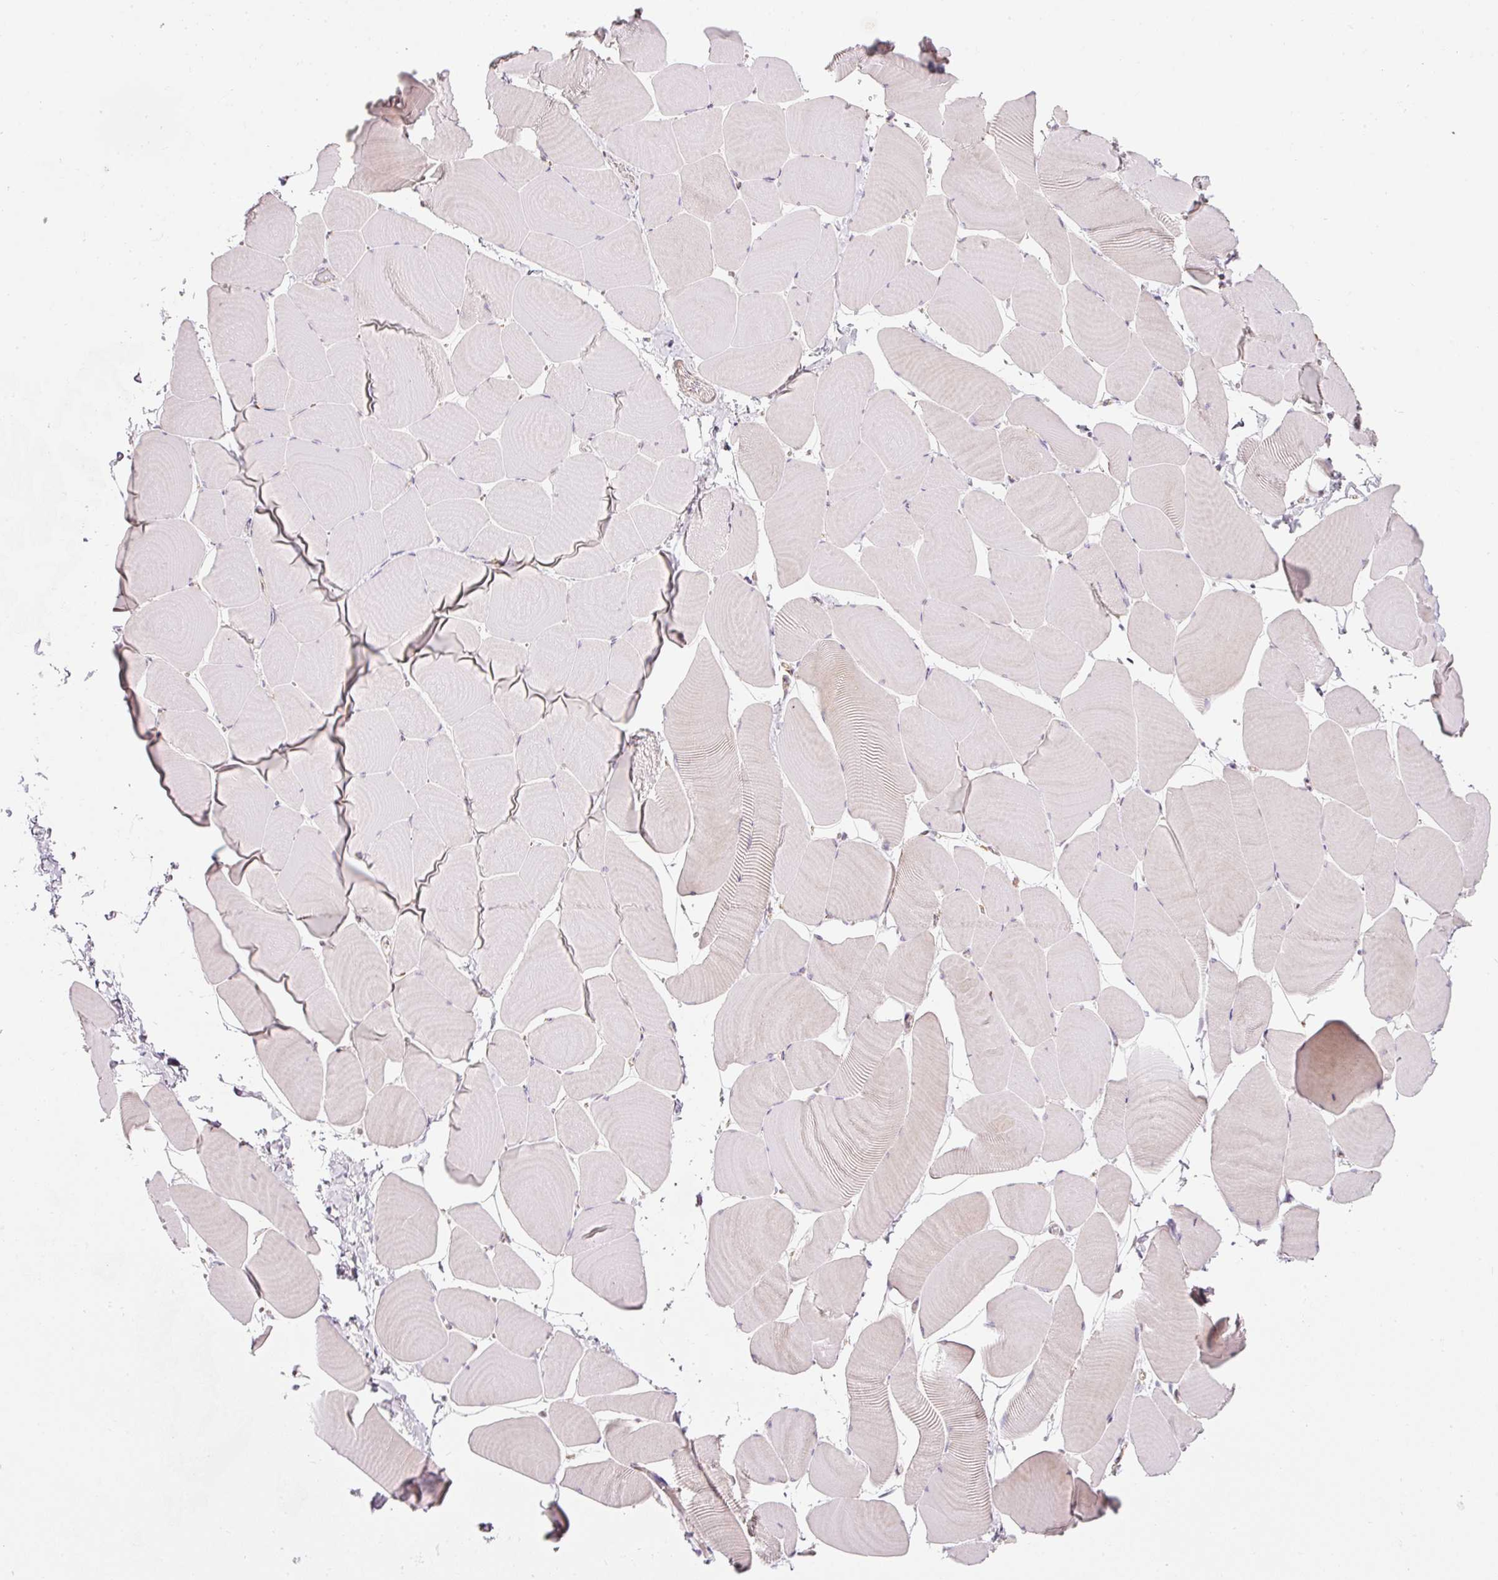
{"staining": {"intensity": "weak", "quantity": "<25%", "location": "cytoplasmic/membranous"}, "tissue": "skeletal muscle", "cell_type": "Myocytes", "image_type": "normal", "snomed": [{"axis": "morphology", "description": "Normal tissue, NOS"}, {"axis": "topography", "description": "Skeletal muscle"}], "caption": "This is a image of IHC staining of normal skeletal muscle, which shows no staining in myocytes. The staining is performed using DAB brown chromogen with nuclei counter-stained in using hematoxylin.", "gene": "NBPF11", "patient": {"sex": "male", "age": 25}}